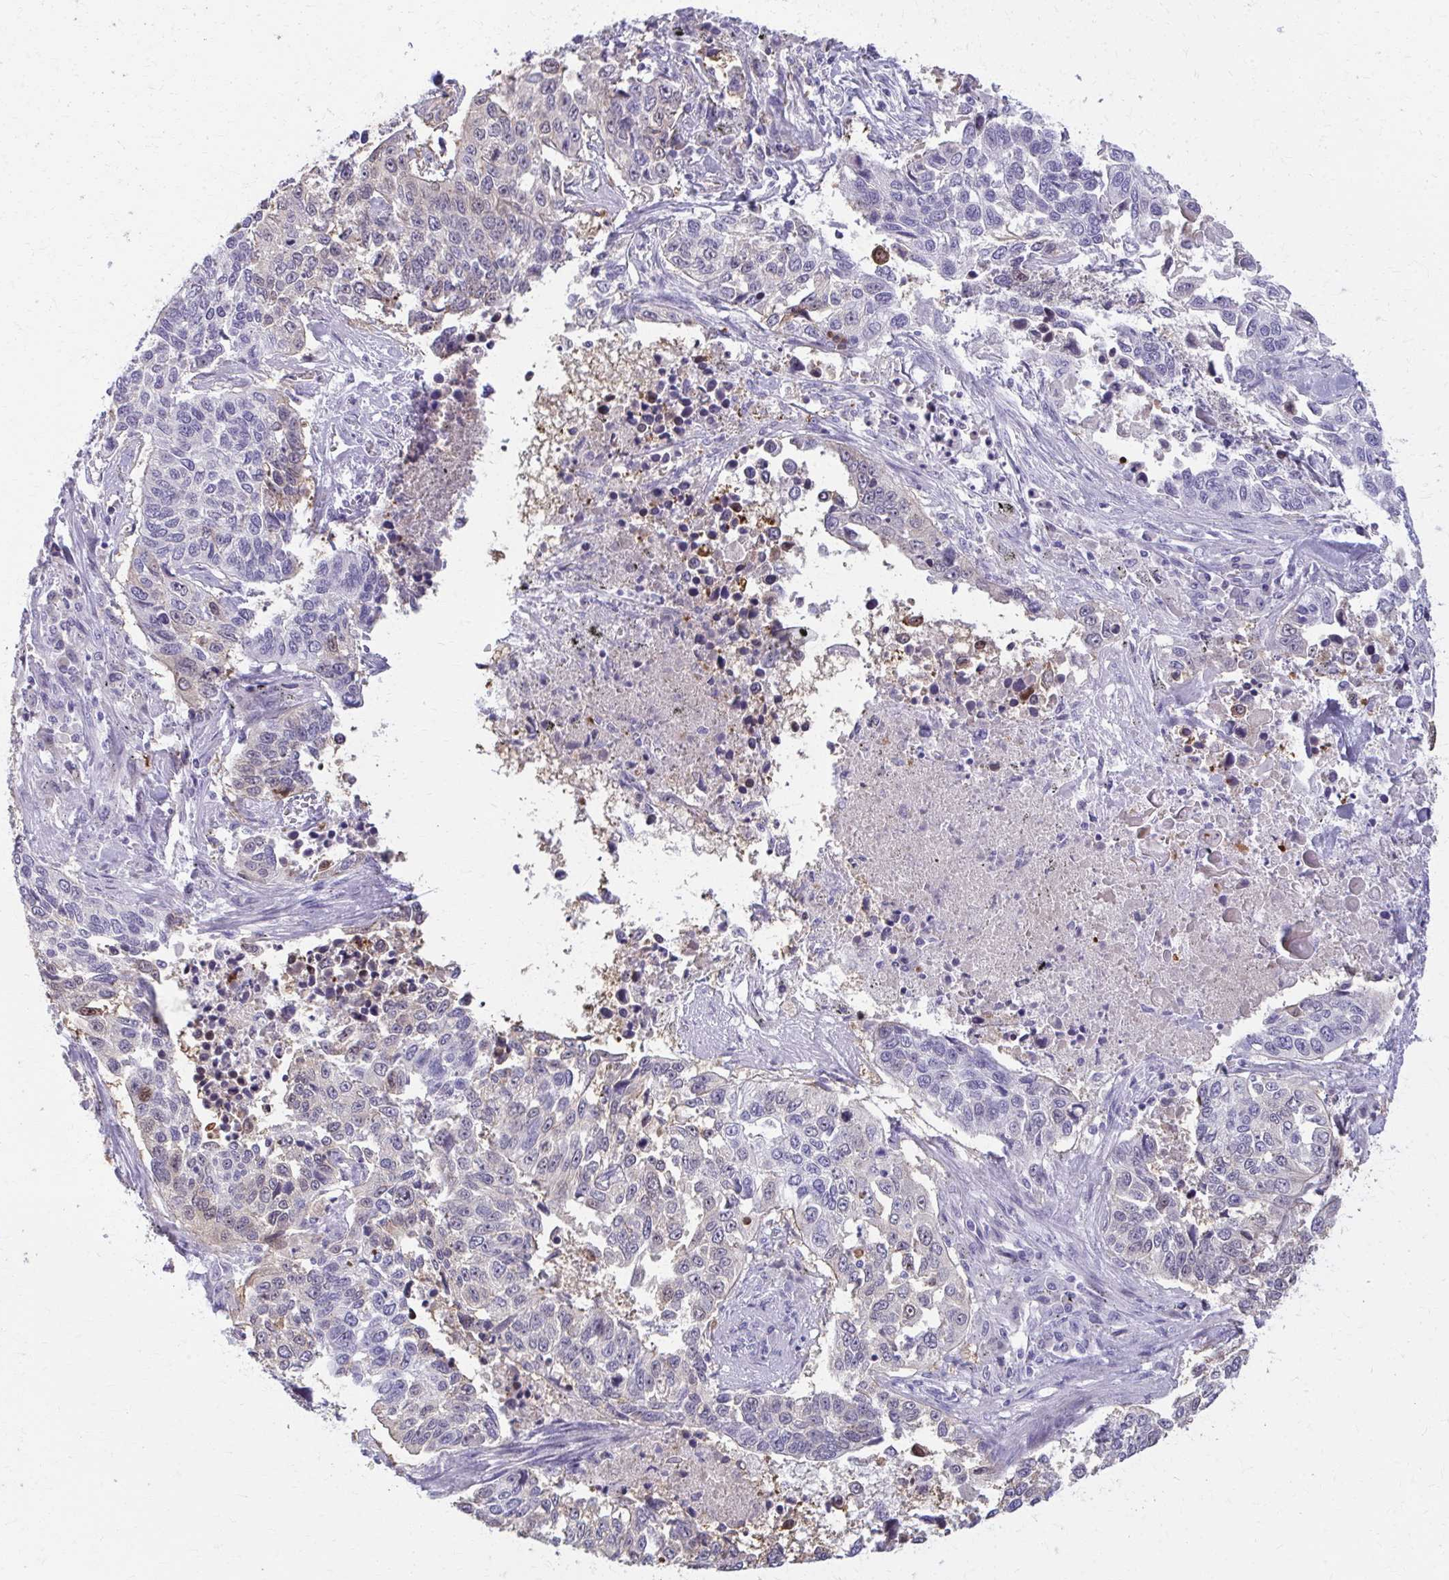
{"staining": {"intensity": "negative", "quantity": "none", "location": "none"}, "tissue": "lung cancer", "cell_type": "Tumor cells", "image_type": "cancer", "snomed": [{"axis": "morphology", "description": "Squamous cell carcinoma, NOS"}, {"axis": "topography", "description": "Lung"}], "caption": "Human lung cancer stained for a protein using IHC reveals no staining in tumor cells.", "gene": "OR4M1", "patient": {"sex": "male", "age": 62}}